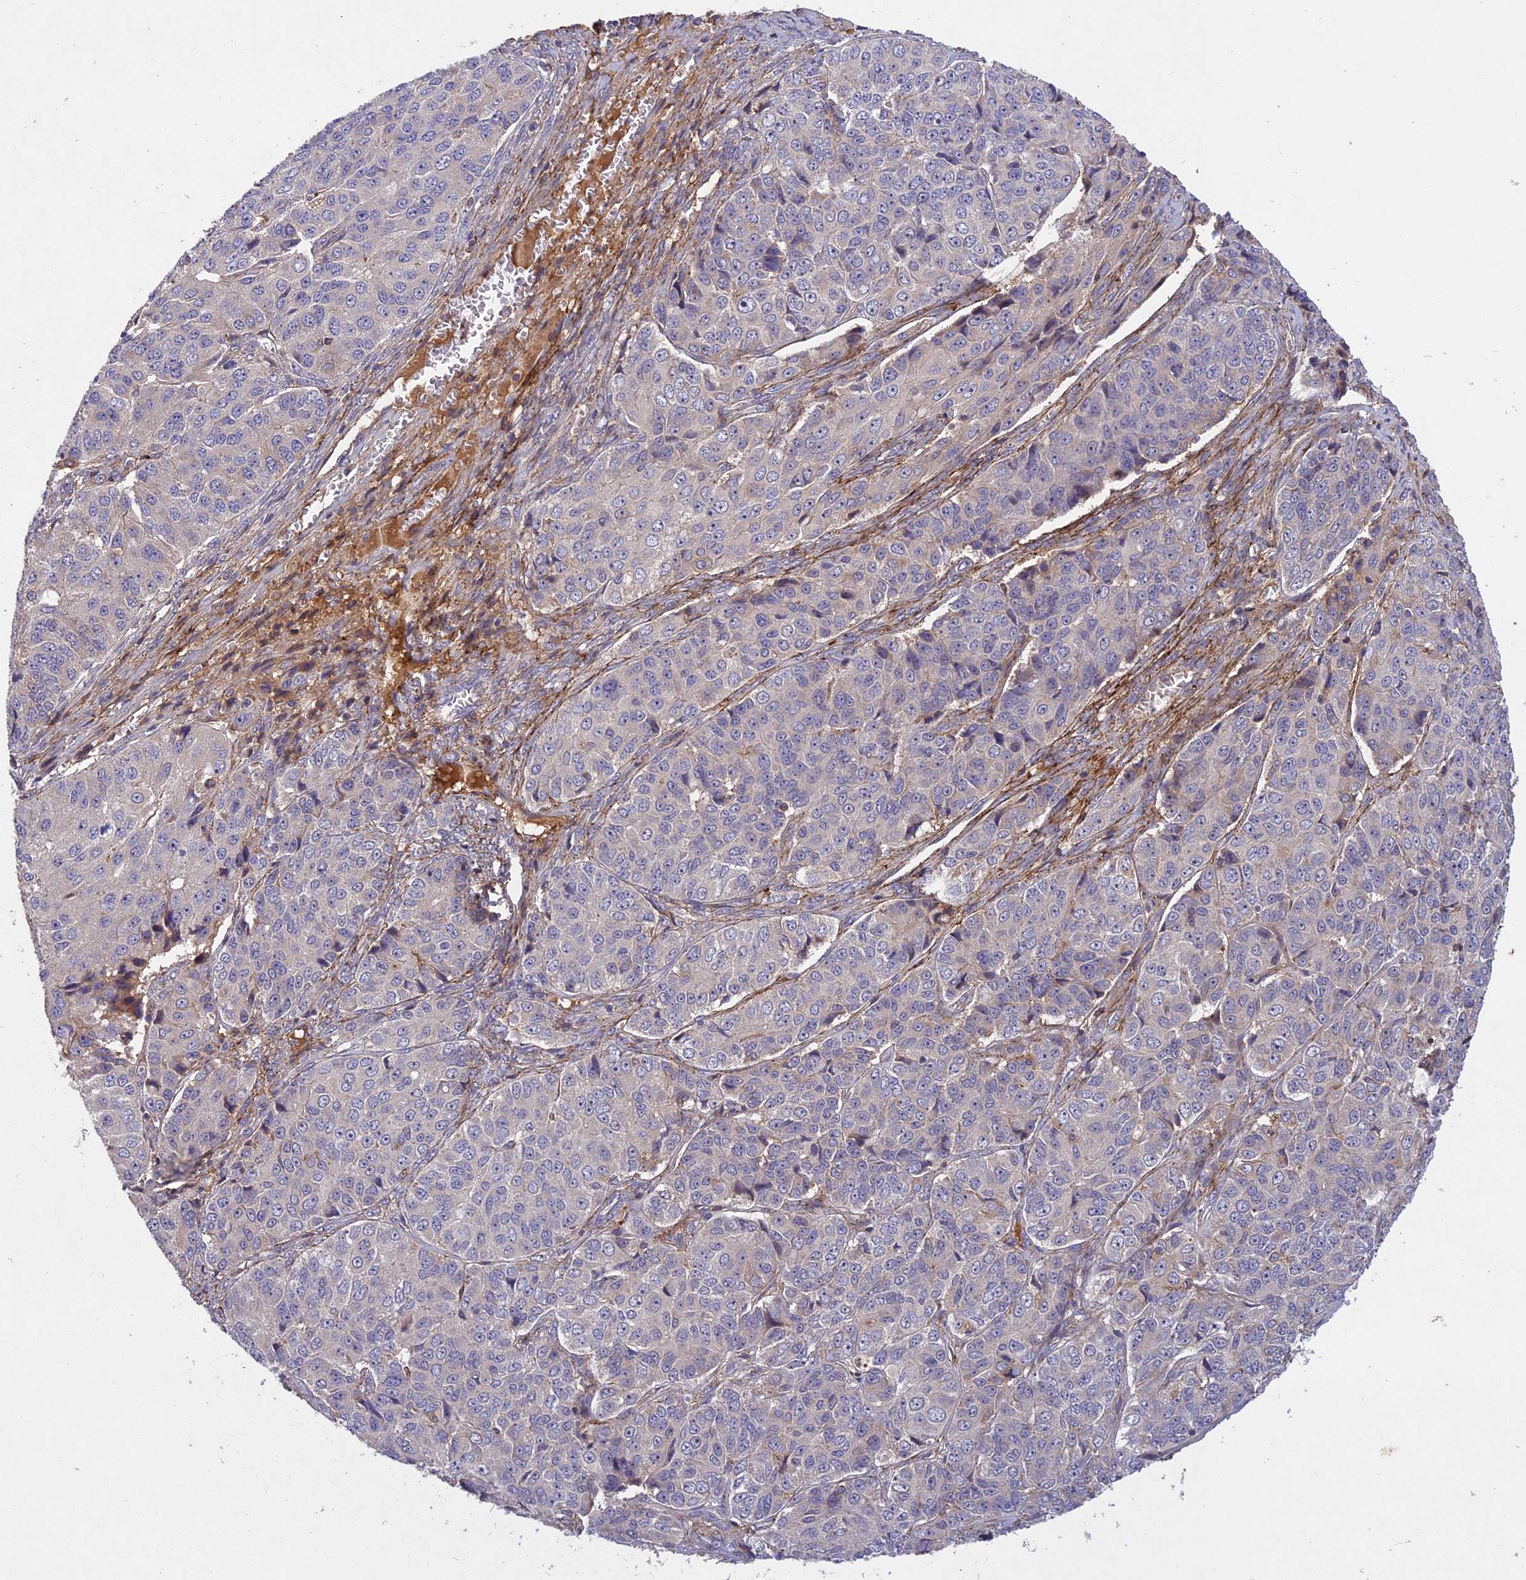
{"staining": {"intensity": "negative", "quantity": "none", "location": "none"}, "tissue": "ovarian cancer", "cell_type": "Tumor cells", "image_type": "cancer", "snomed": [{"axis": "morphology", "description": "Carcinoma, endometroid"}, {"axis": "topography", "description": "Ovary"}], "caption": "Immunohistochemistry (IHC) of human ovarian endometroid carcinoma displays no positivity in tumor cells.", "gene": "ADO", "patient": {"sex": "female", "age": 51}}